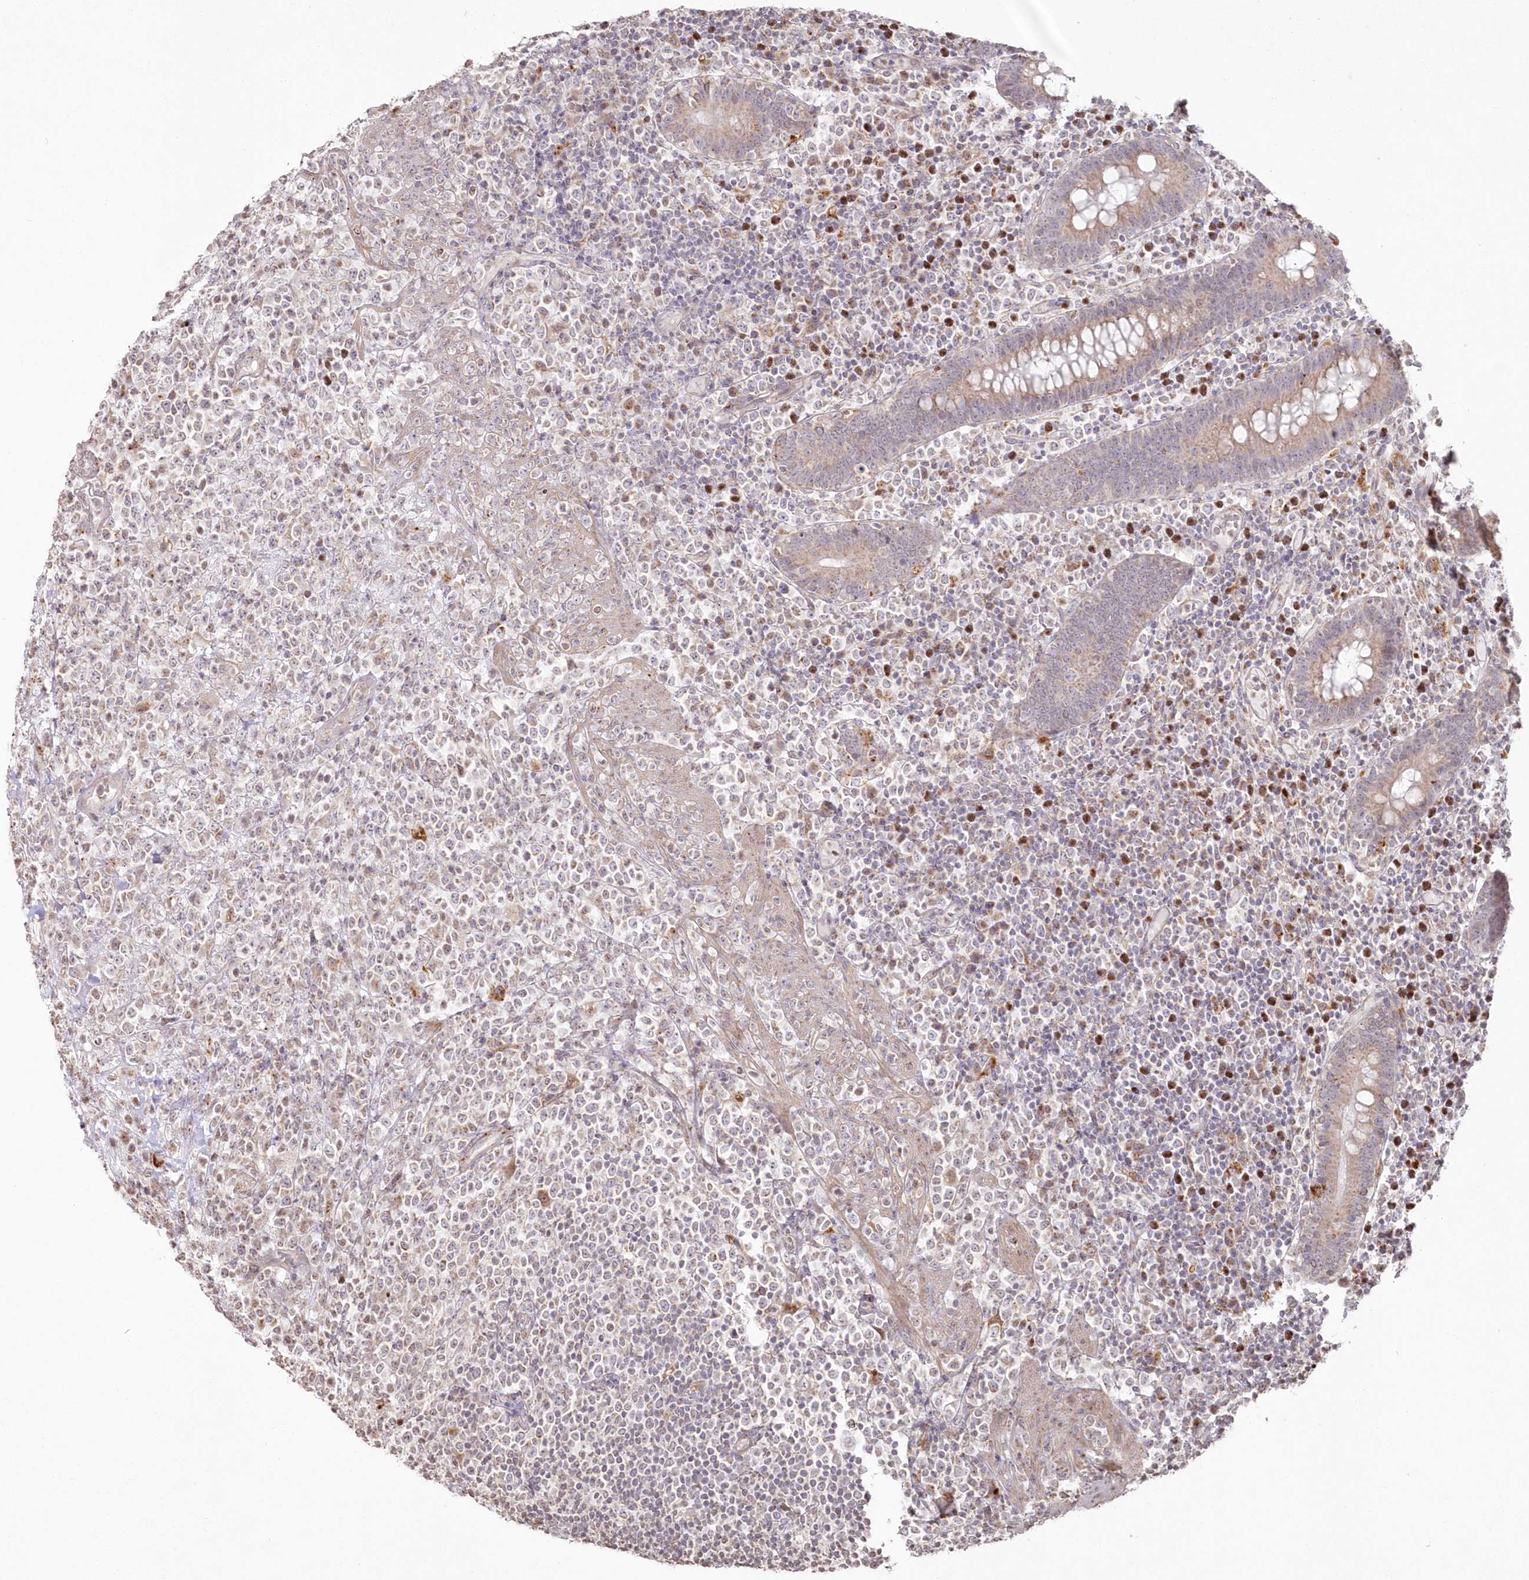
{"staining": {"intensity": "negative", "quantity": "none", "location": "none"}, "tissue": "lymphoma", "cell_type": "Tumor cells", "image_type": "cancer", "snomed": [{"axis": "morphology", "description": "Malignant lymphoma, non-Hodgkin's type, High grade"}, {"axis": "topography", "description": "Colon"}], "caption": "A micrograph of human high-grade malignant lymphoma, non-Hodgkin's type is negative for staining in tumor cells.", "gene": "ARSB", "patient": {"sex": "female", "age": 53}}